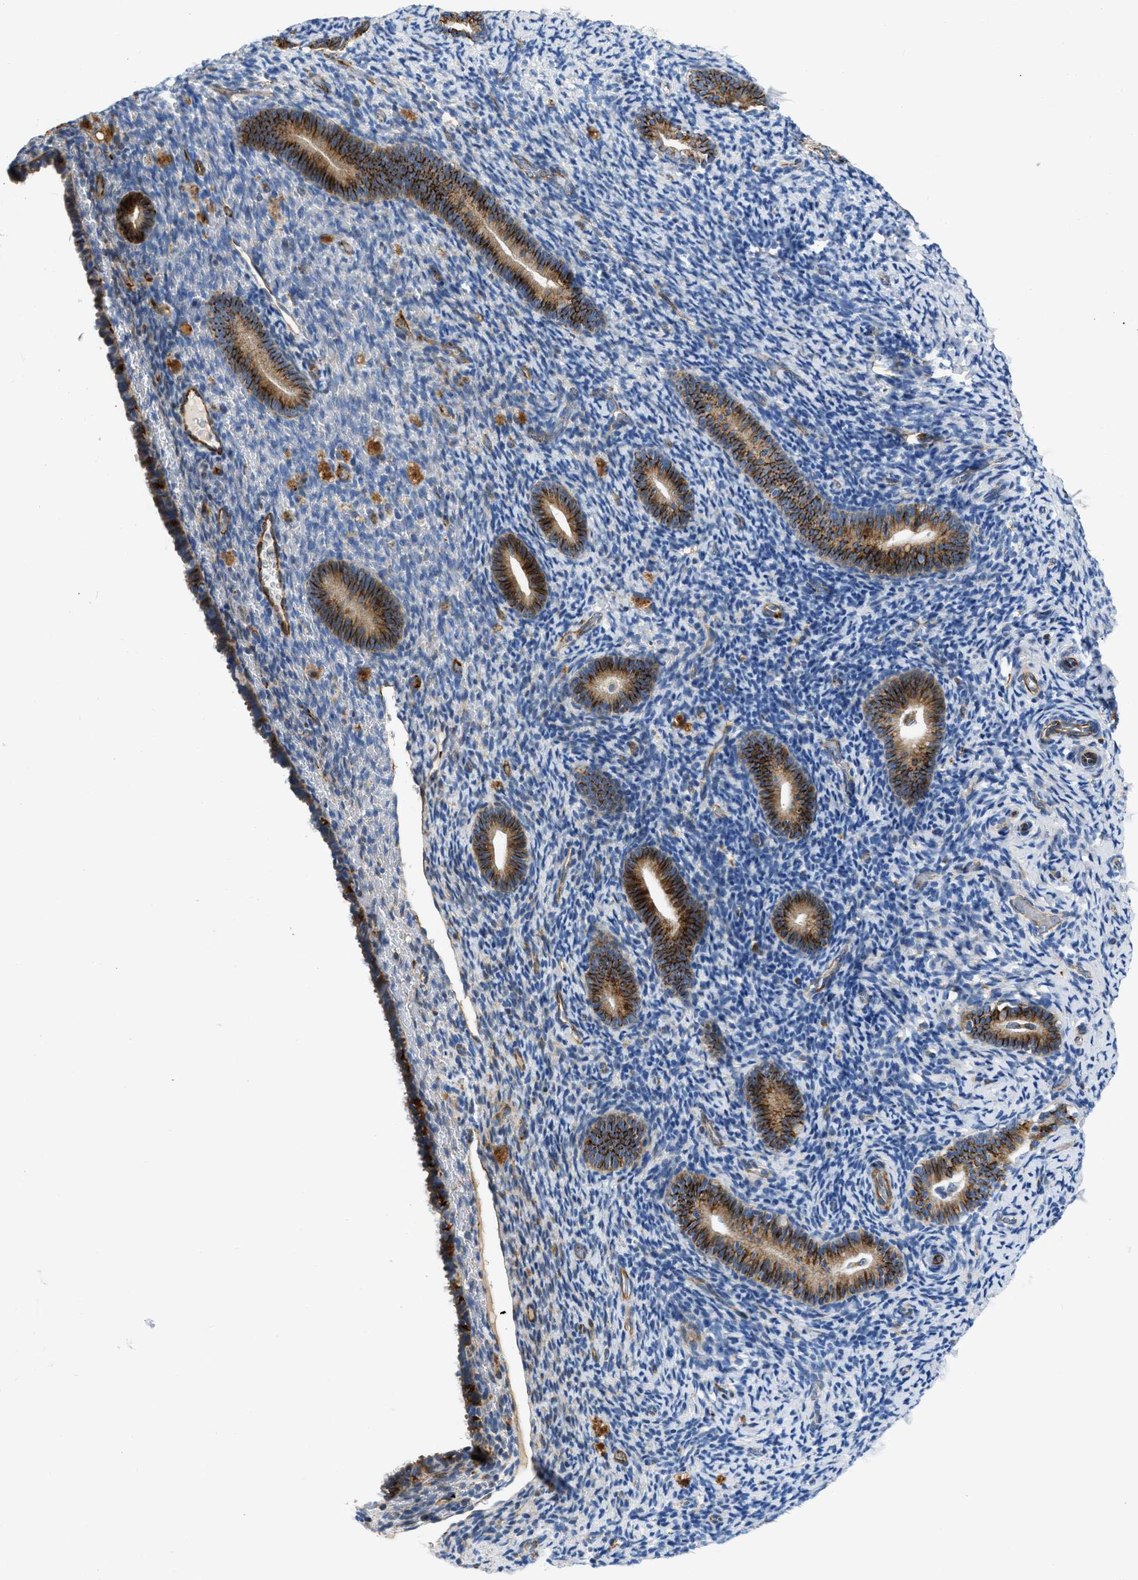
{"staining": {"intensity": "weak", "quantity": "<25%", "location": "cytoplasmic/membranous"}, "tissue": "endometrium", "cell_type": "Cells in endometrial stroma", "image_type": "normal", "snomed": [{"axis": "morphology", "description": "Normal tissue, NOS"}, {"axis": "topography", "description": "Endometrium"}], "caption": "Immunohistochemistry of benign human endometrium displays no staining in cells in endometrial stroma. (Brightfield microscopy of DAB (3,3'-diaminobenzidine) immunohistochemistry at high magnification).", "gene": "ULK4", "patient": {"sex": "female", "age": 51}}